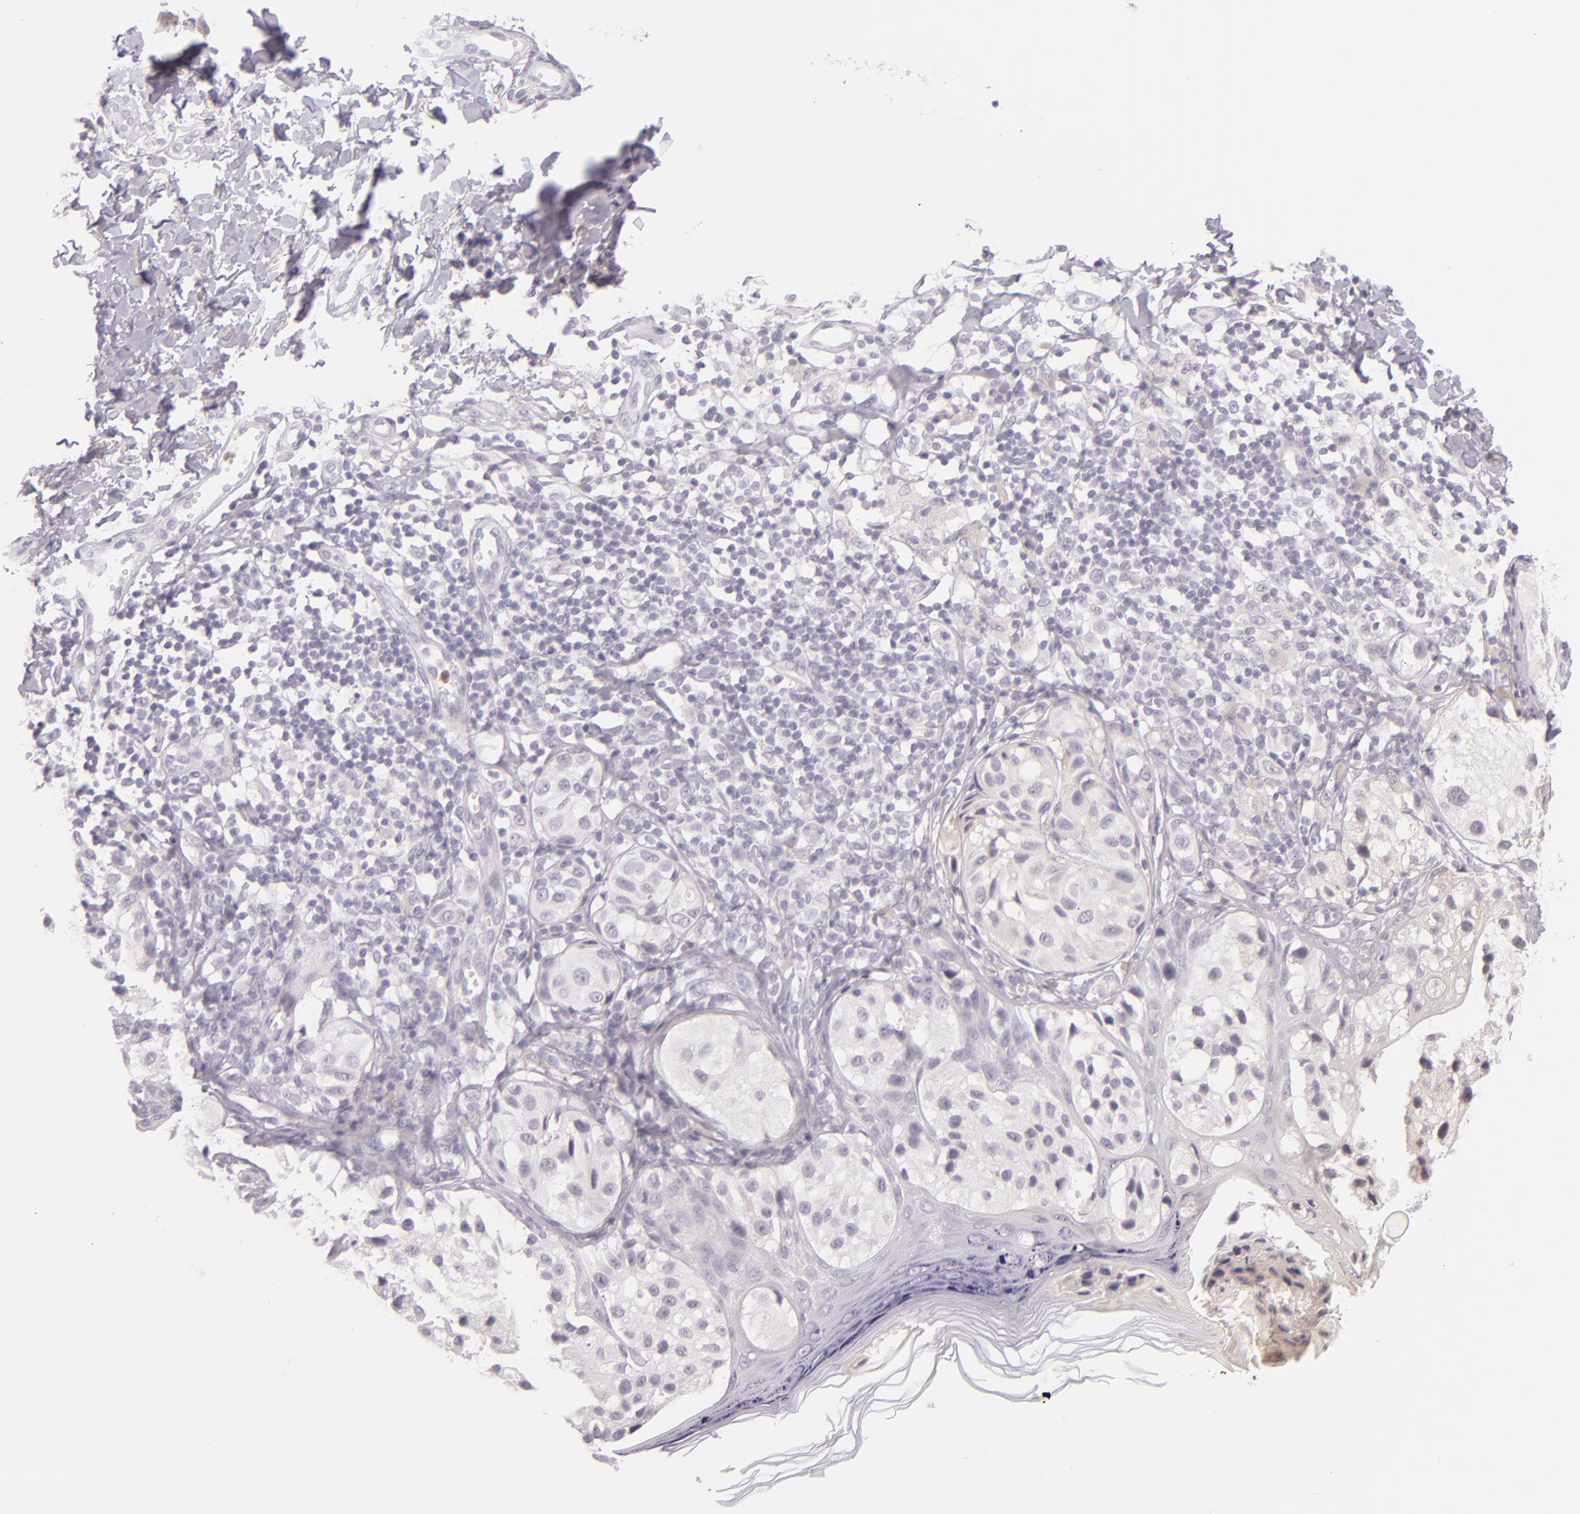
{"staining": {"intensity": "negative", "quantity": "none", "location": "none"}, "tissue": "melanoma", "cell_type": "Tumor cells", "image_type": "cancer", "snomed": [{"axis": "morphology", "description": "Malignant melanoma, NOS"}, {"axis": "topography", "description": "Skin"}], "caption": "This photomicrograph is of malignant melanoma stained with IHC to label a protein in brown with the nuclei are counter-stained blue. There is no positivity in tumor cells.", "gene": "CBS", "patient": {"sex": "male", "age": 23}}